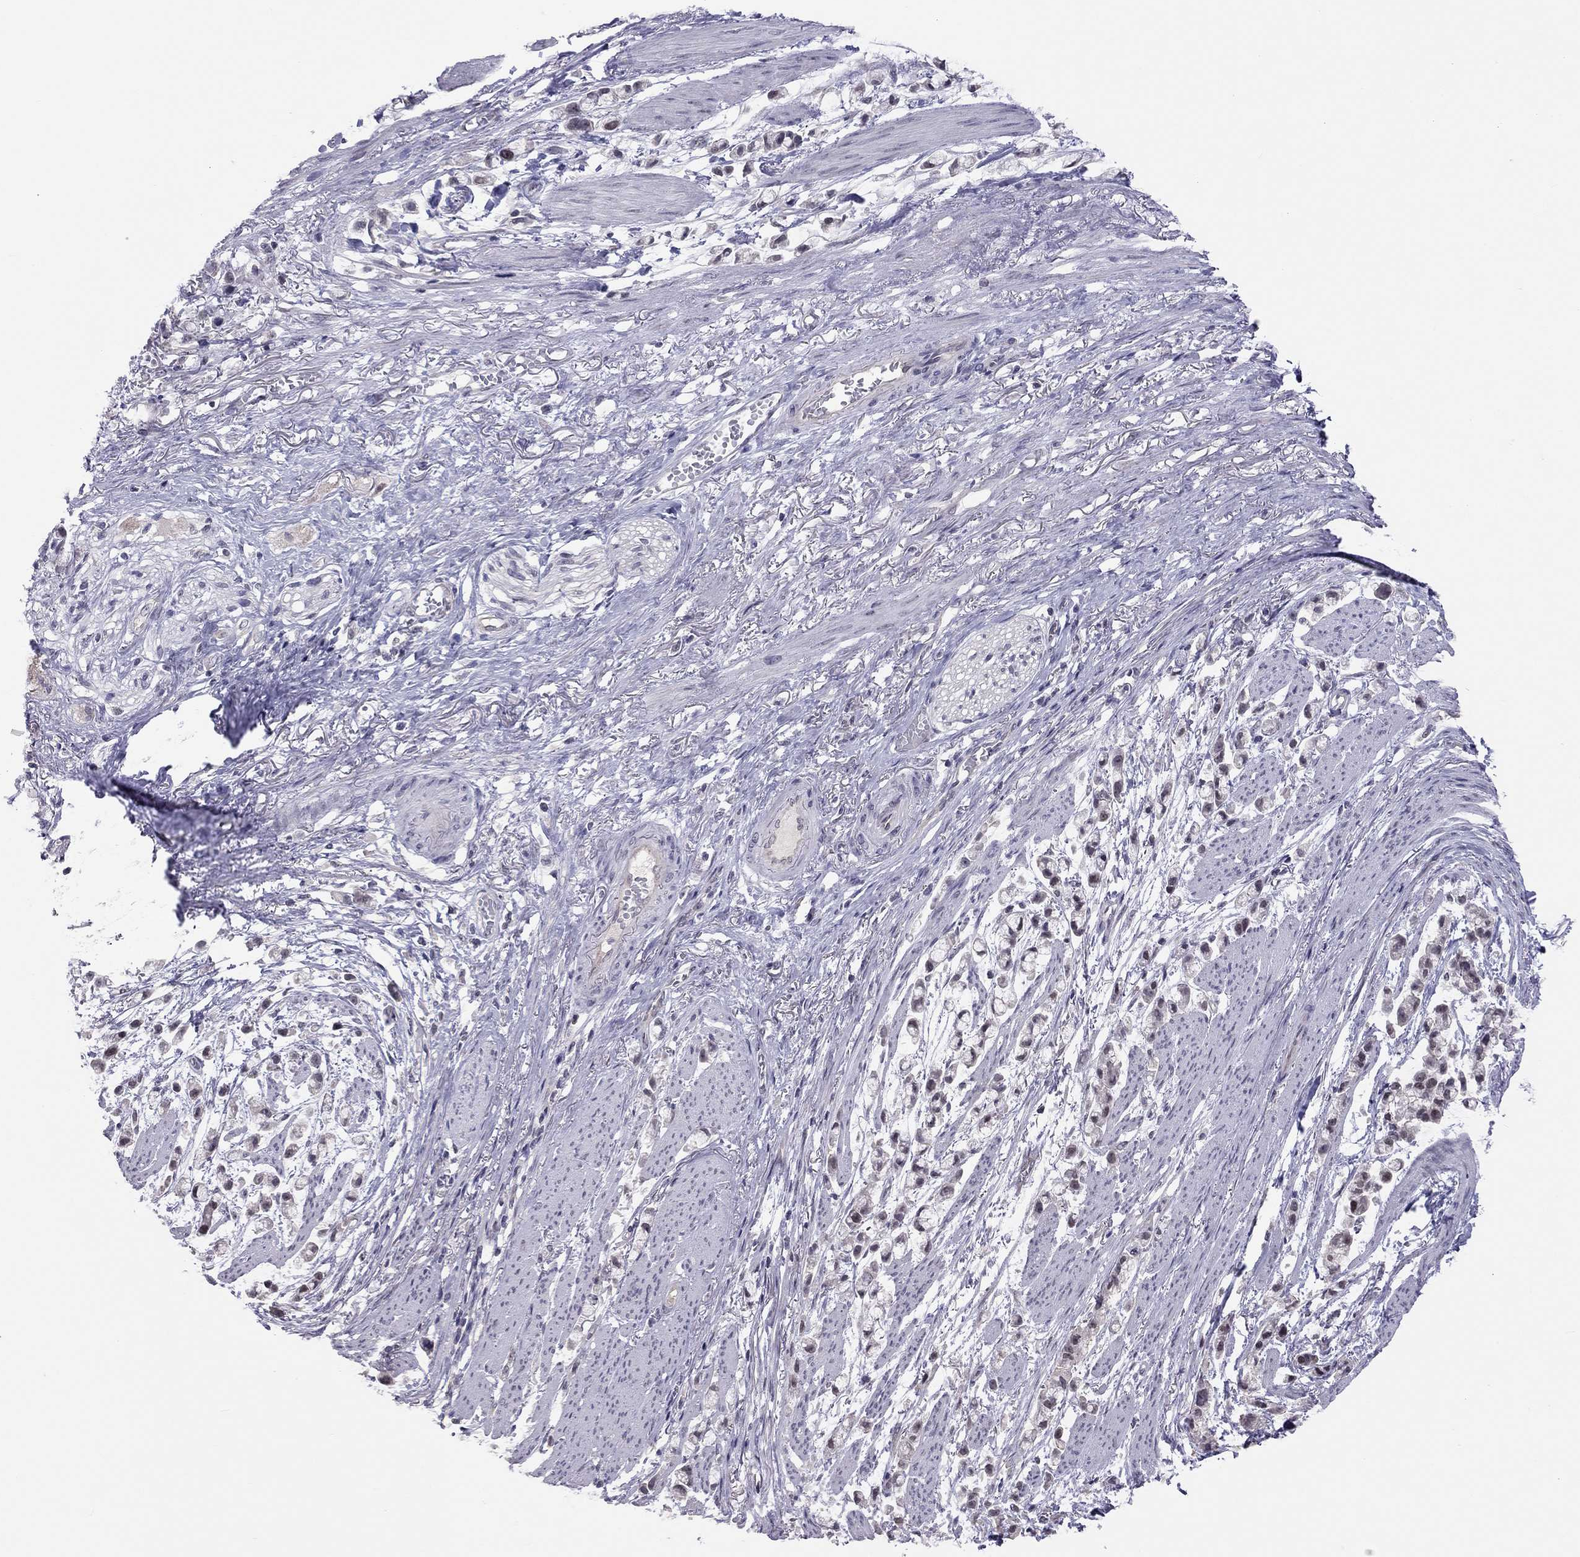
{"staining": {"intensity": "negative", "quantity": "none", "location": "none"}, "tissue": "stomach cancer", "cell_type": "Tumor cells", "image_type": "cancer", "snomed": [{"axis": "morphology", "description": "Adenocarcinoma, NOS"}, {"axis": "topography", "description": "Stomach"}], "caption": "Tumor cells show no significant protein staining in adenocarcinoma (stomach).", "gene": "HSF2BP", "patient": {"sex": "female", "age": 81}}